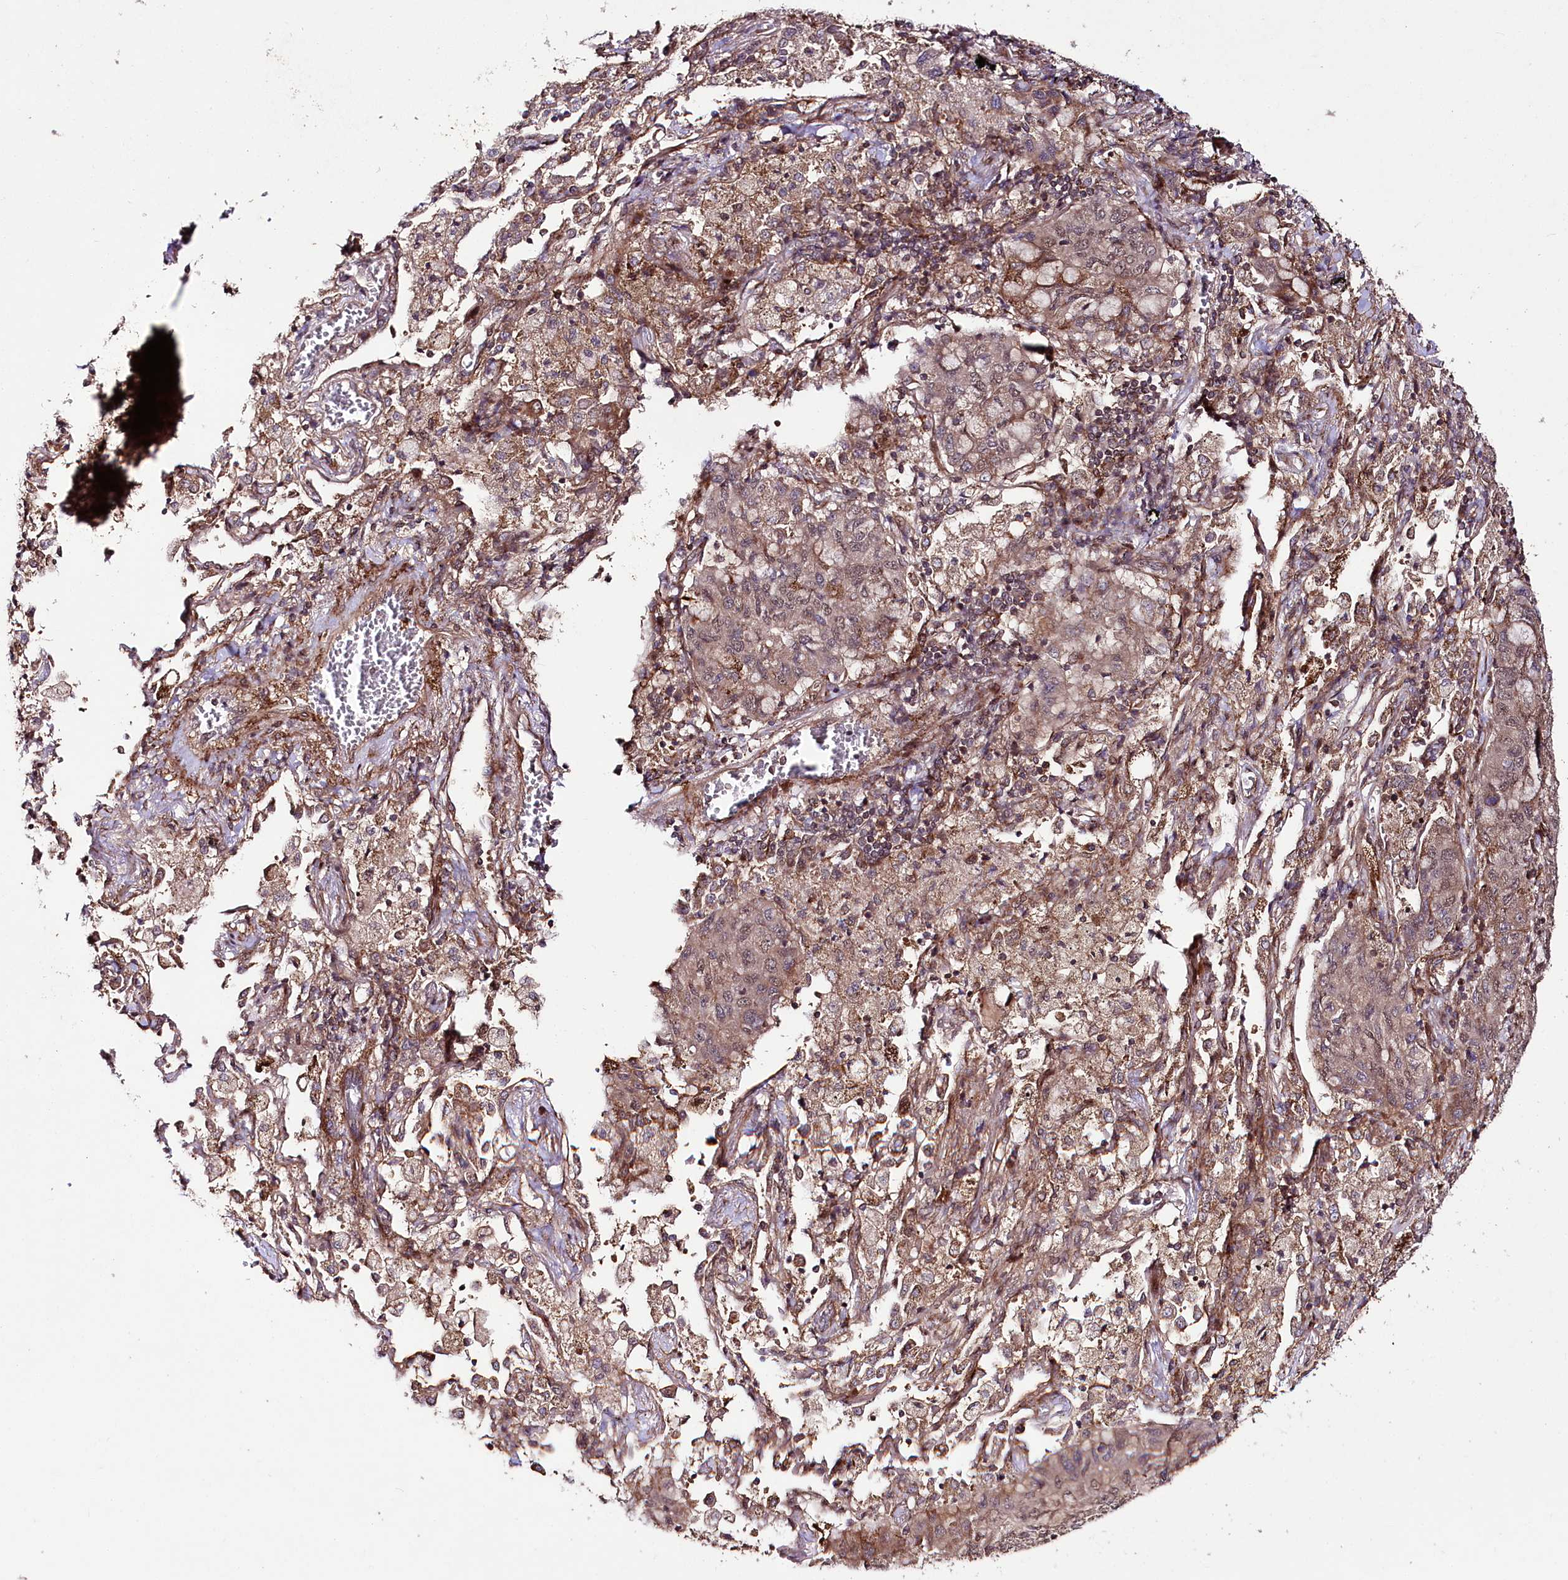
{"staining": {"intensity": "moderate", "quantity": "25%-75%", "location": "cytoplasmic/membranous,nuclear"}, "tissue": "lung cancer", "cell_type": "Tumor cells", "image_type": "cancer", "snomed": [{"axis": "morphology", "description": "Squamous cell carcinoma, NOS"}, {"axis": "topography", "description": "Lung"}], "caption": "Protein expression analysis of lung cancer (squamous cell carcinoma) shows moderate cytoplasmic/membranous and nuclear positivity in about 25%-75% of tumor cells.", "gene": "PHLDB1", "patient": {"sex": "male", "age": 74}}